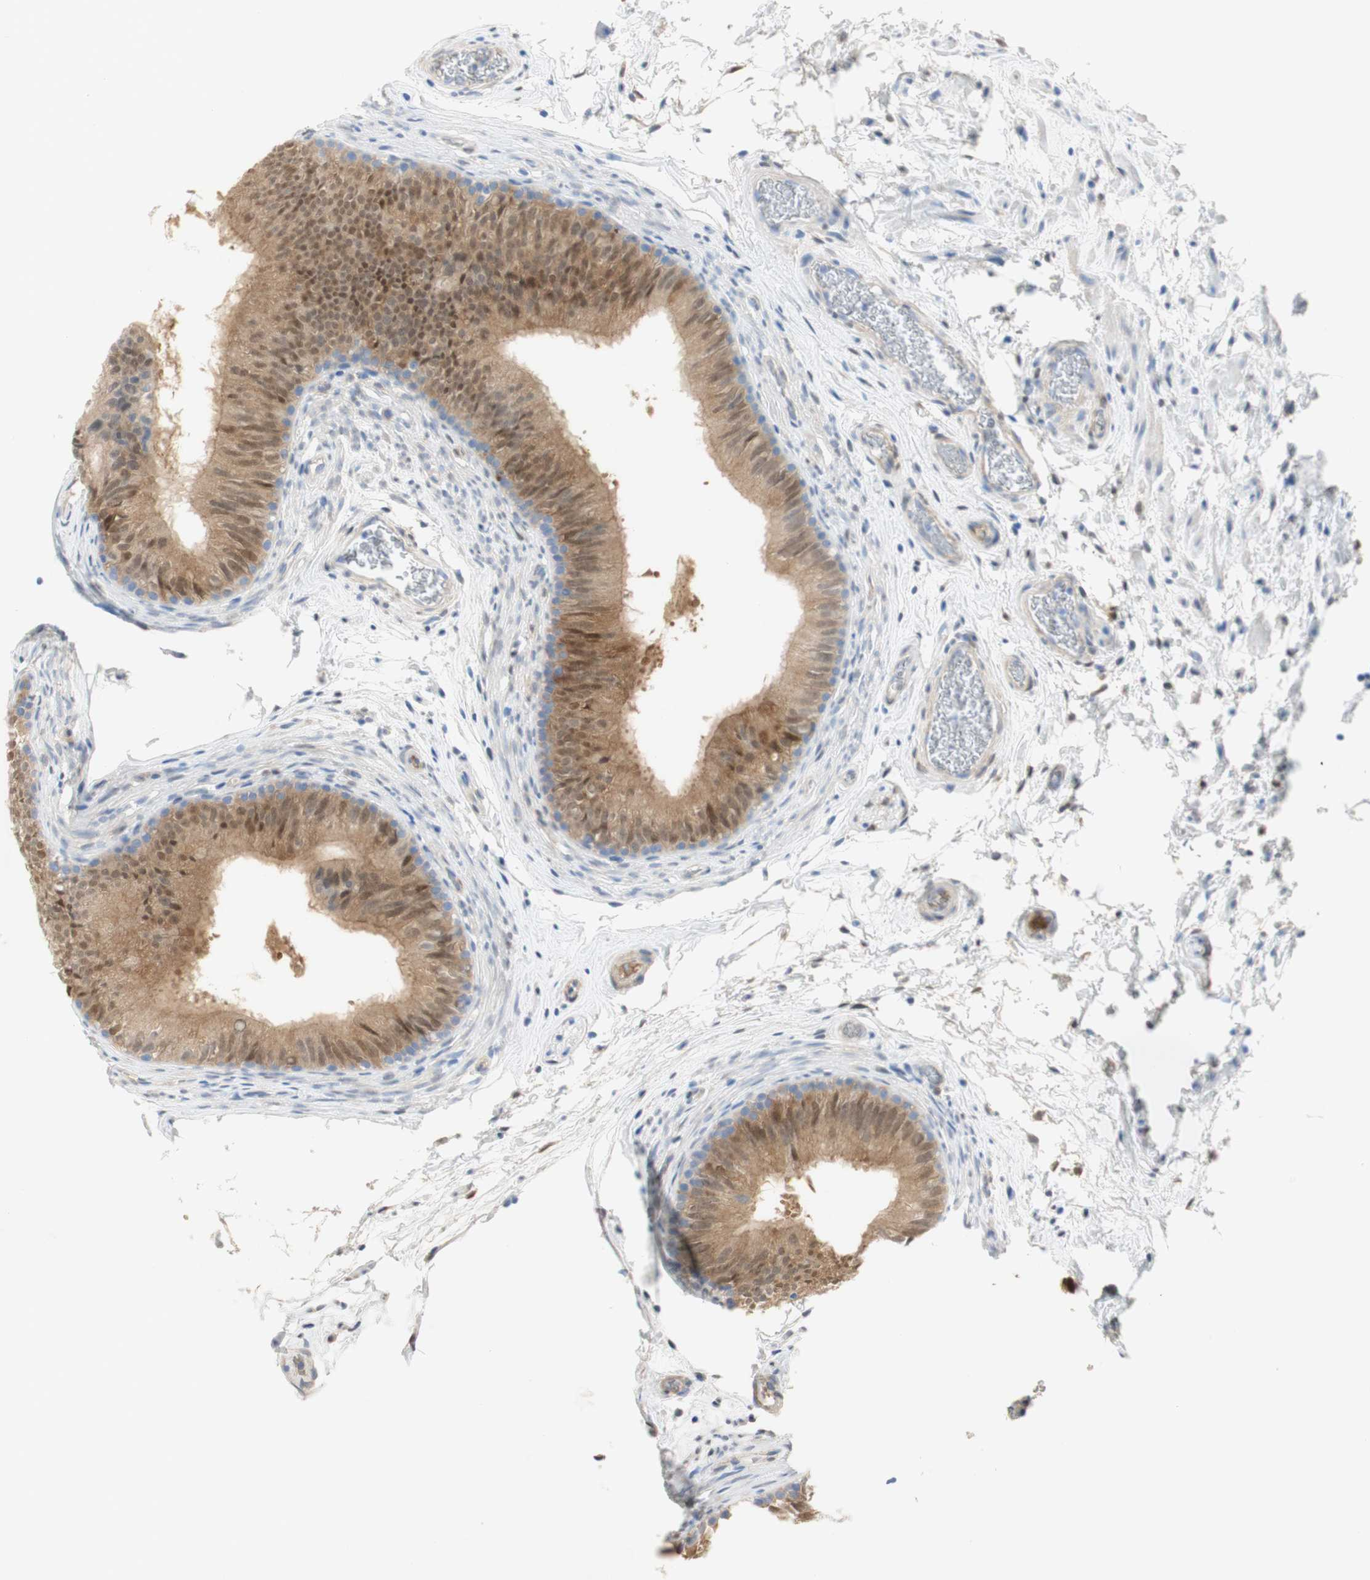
{"staining": {"intensity": "moderate", "quantity": "25%-75%", "location": "cytoplasmic/membranous,nuclear"}, "tissue": "epididymis", "cell_type": "Glandular cells", "image_type": "normal", "snomed": [{"axis": "morphology", "description": "Normal tissue, NOS"}, {"axis": "topography", "description": "Epididymis"}], "caption": "Immunohistochemistry (IHC) (DAB (3,3'-diaminobenzidine)) staining of benign human epididymis reveals moderate cytoplasmic/membranous,nuclear protein positivity in about 25%-75% of glandular cells.", "gene": "SELENBP1", "patient": {"sex": "male", "age": 36}}